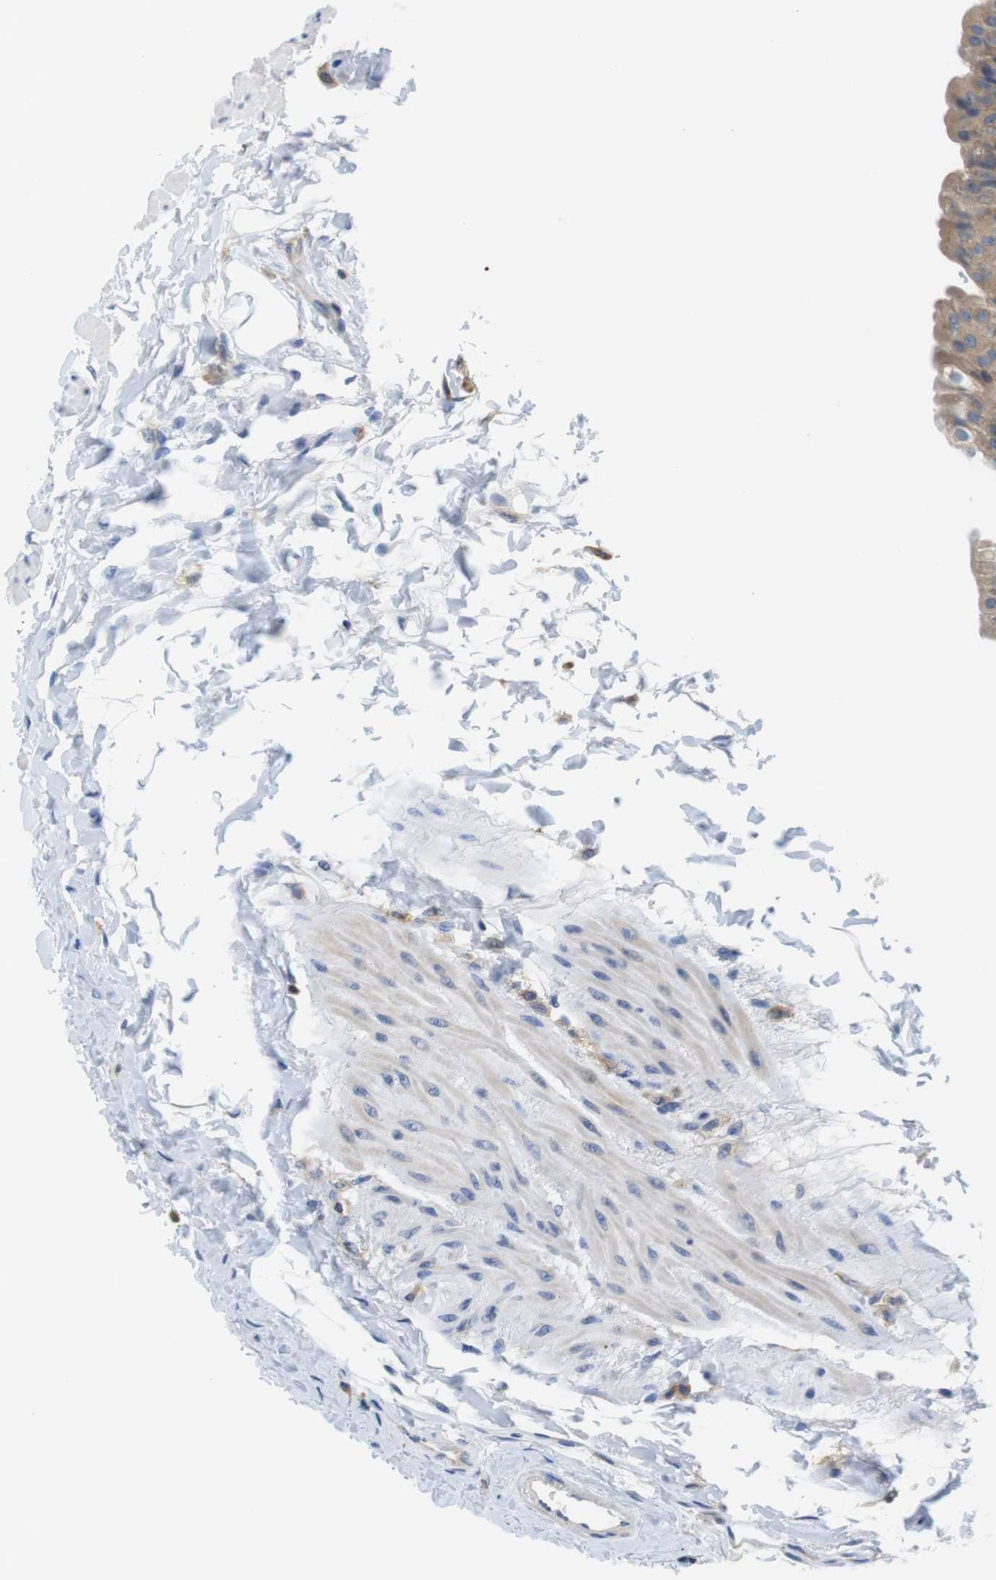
{"staining": {"intensity": "moderate", "quantity": ">75%", "location": "cytoplasmic/membranous"}, "tissue": "urinary bladder", "cell_type": "Urothelial cells", "image_type": "normal", "snomed": [{"axis": "morphology", "description": "Normal tissue, NOS"}, {"axis": "topography", "description": "Urinary bladder"}], "caption": "Brown immunohistochemical staining in unremarkable human urinary bladder displays moderate cytoplasmic/membranous expression in about >75% of urothelial cells.", "gene": "CNGA2", "patient": {"sex": "female", "age": 79}}